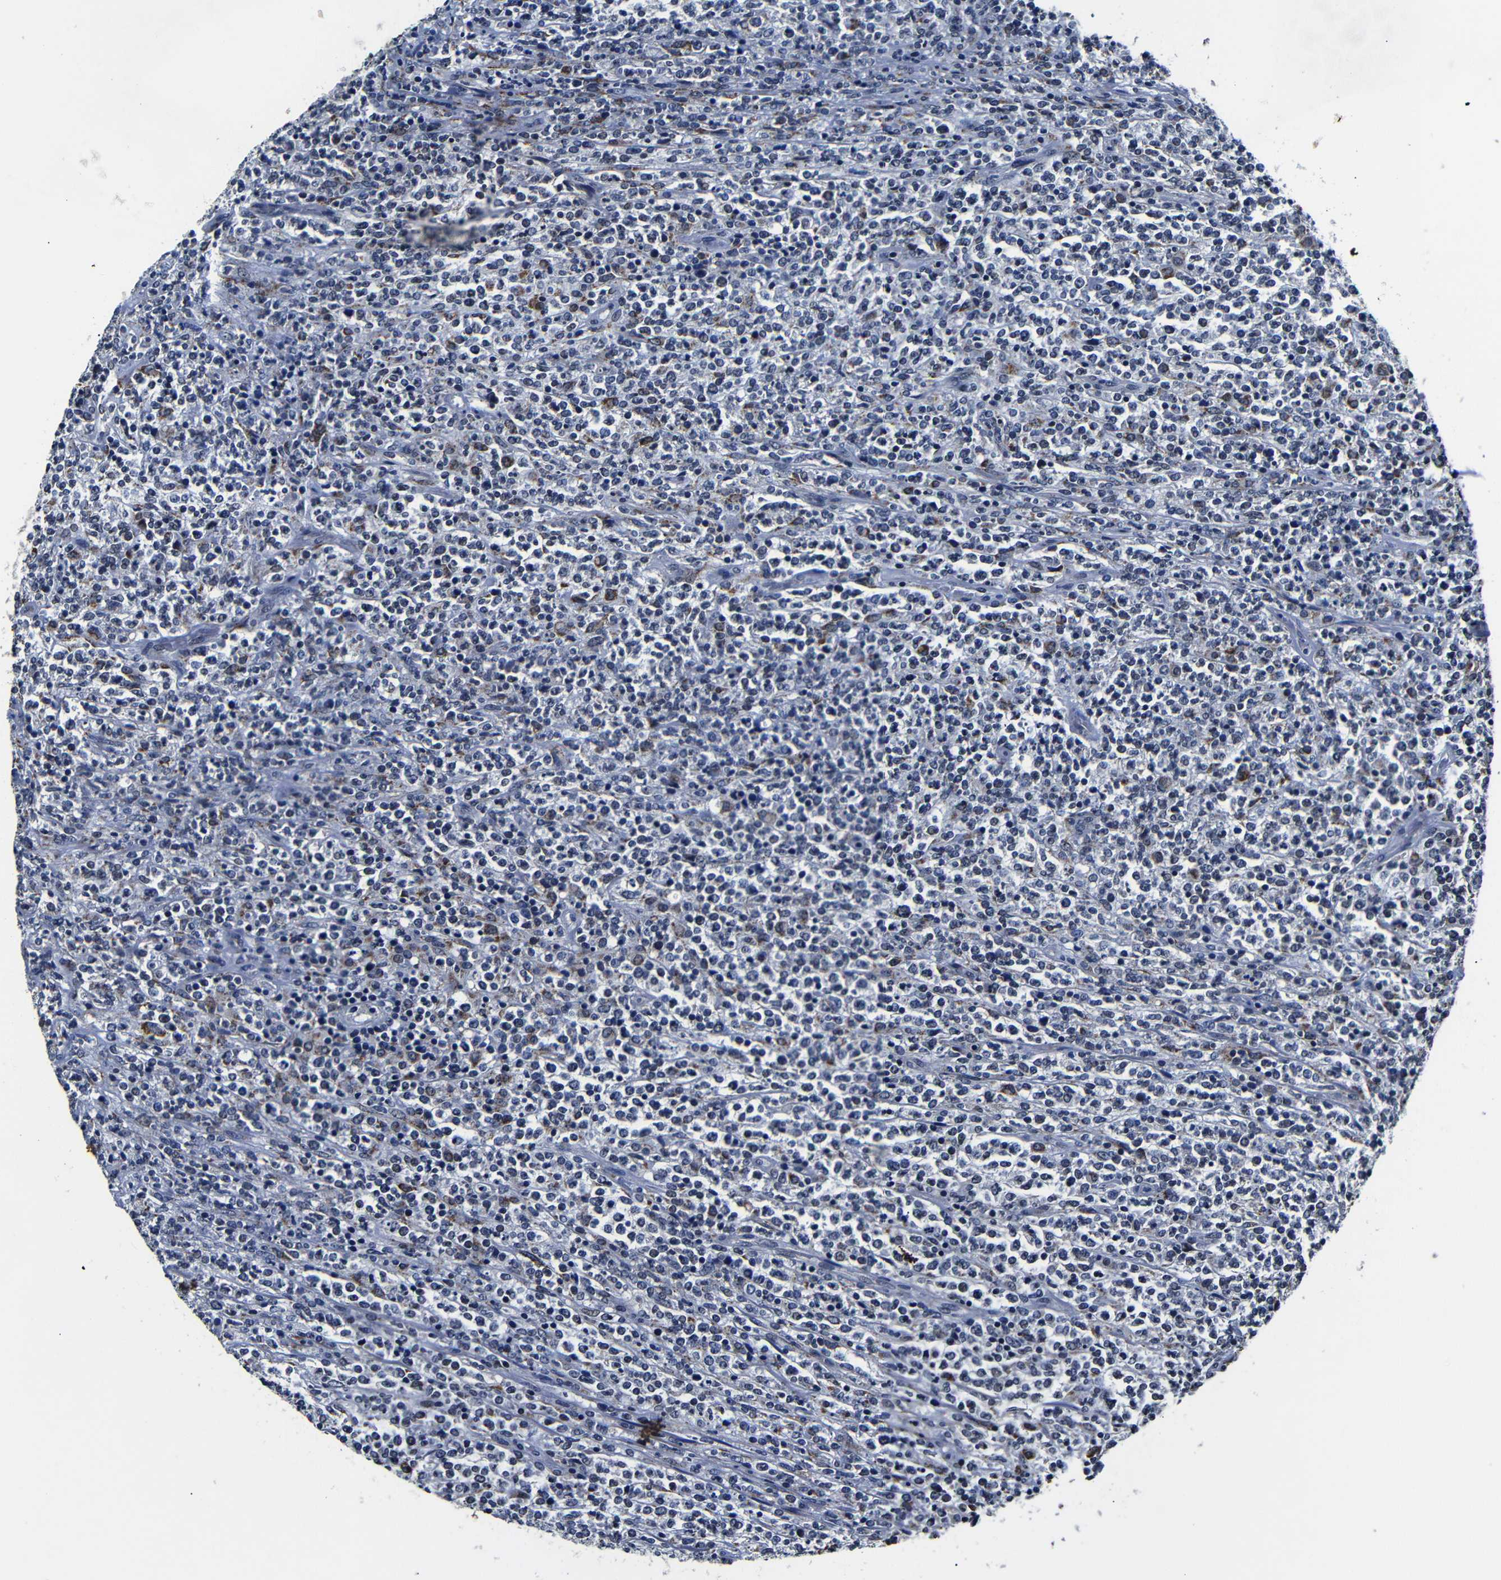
{"staining": {"intensity": "weak", "quantity": "<25%", "location": "cytoplasmic/membranous"}, "tissue": "lymphoma", "cell_type": "Tumor cells", "image_type": "cancer", "snomed": [{"axis": "morphology", "description": "Malignant lymphoma, non-Hodgkin's type, High grade"}, {"axis": "topography", "description": "Soft tissue"}], "caption": "IHC of high-grade malignant lymphoma, non-Hodgkin's type demonstrates no staining in tumor cells.", "gene": "DEPP1", "patient": {"sex": "male", "age": 18}}